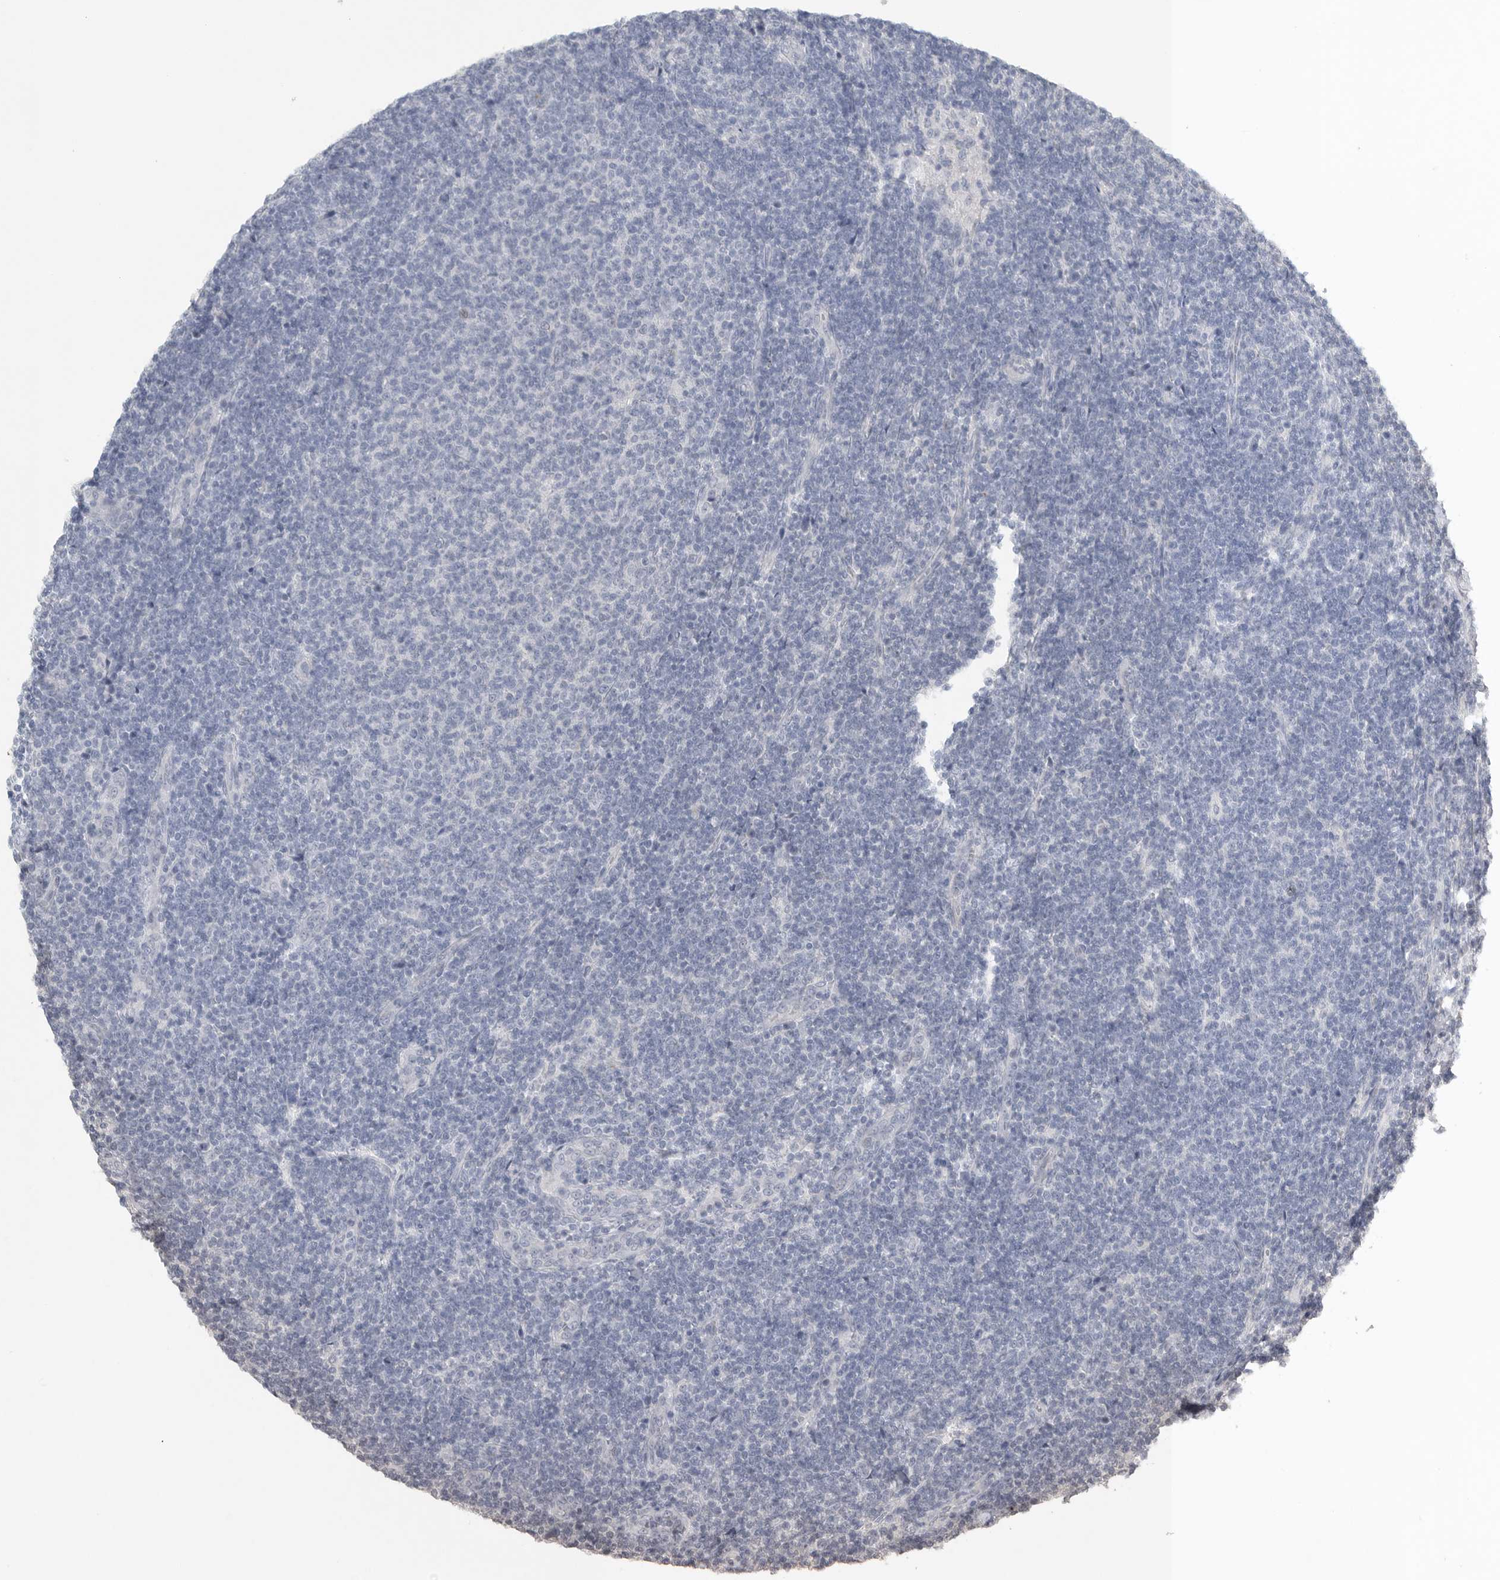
{"staining": {"intensity": "negative", "quantity": "none", "location": "none"}, "tissue": "lymphoma", "cell_type": "Tumor cells", "image_type": "cancer", "snomed": [{"axis": "morphology", "description": "Malignant lymphoma, non-Hodgkin's type, Low grade"}, {"axis": "topography", "description": "Lymph node"}], "caption": "Tumor cells show no significant protein positivity in malignant lymphoma, non-Hodgkin's type (low-grade). (DAB (3,3'-diaminobenzidine) immunohistochemistry with hematoxylin counter stain).", "gene": "TIMP1", "patient": {"sex": "male", "age": 66}}